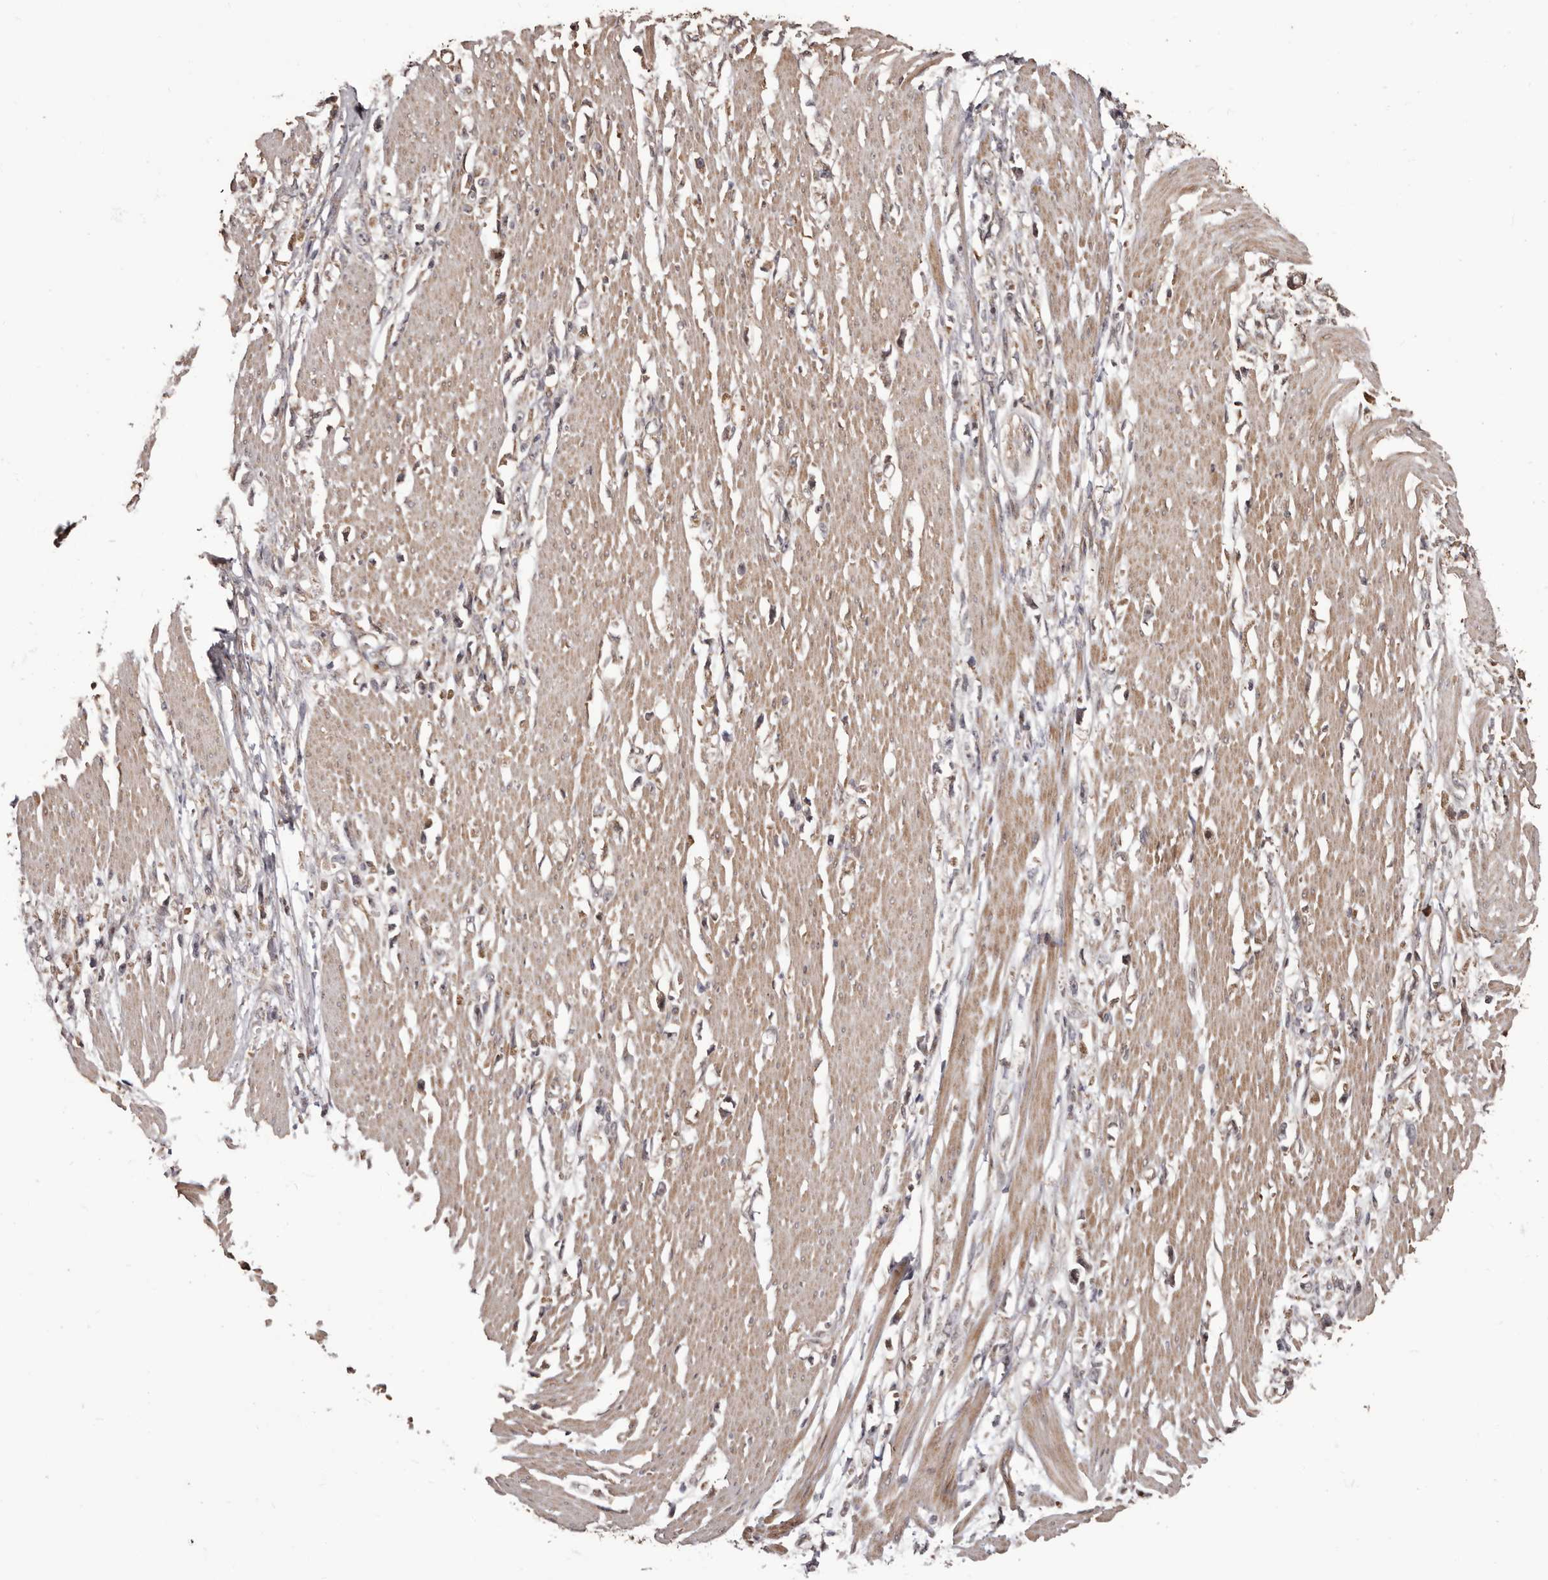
{"staining": {"intensity": "weak", "quantity": "<25%", "location": "cytoplasmic/membranous"}, "tissue": "stomach cancer", "cell_type": "Tumor cells", "image_type": "cancer", "snomed": [{"axis": "morphology", "description": "Adenocarcinoma, NOS"}, {"axis": "topography", "description": "Stomach"}], "caption": "There is no significant expression in tumor cells of stomach cancer. (Immunohistochemistry (ihc), brightfield microscopy, high magnification).", "gene": "ZCCHC7", "patient": {"sex": "female", "age": 59}}